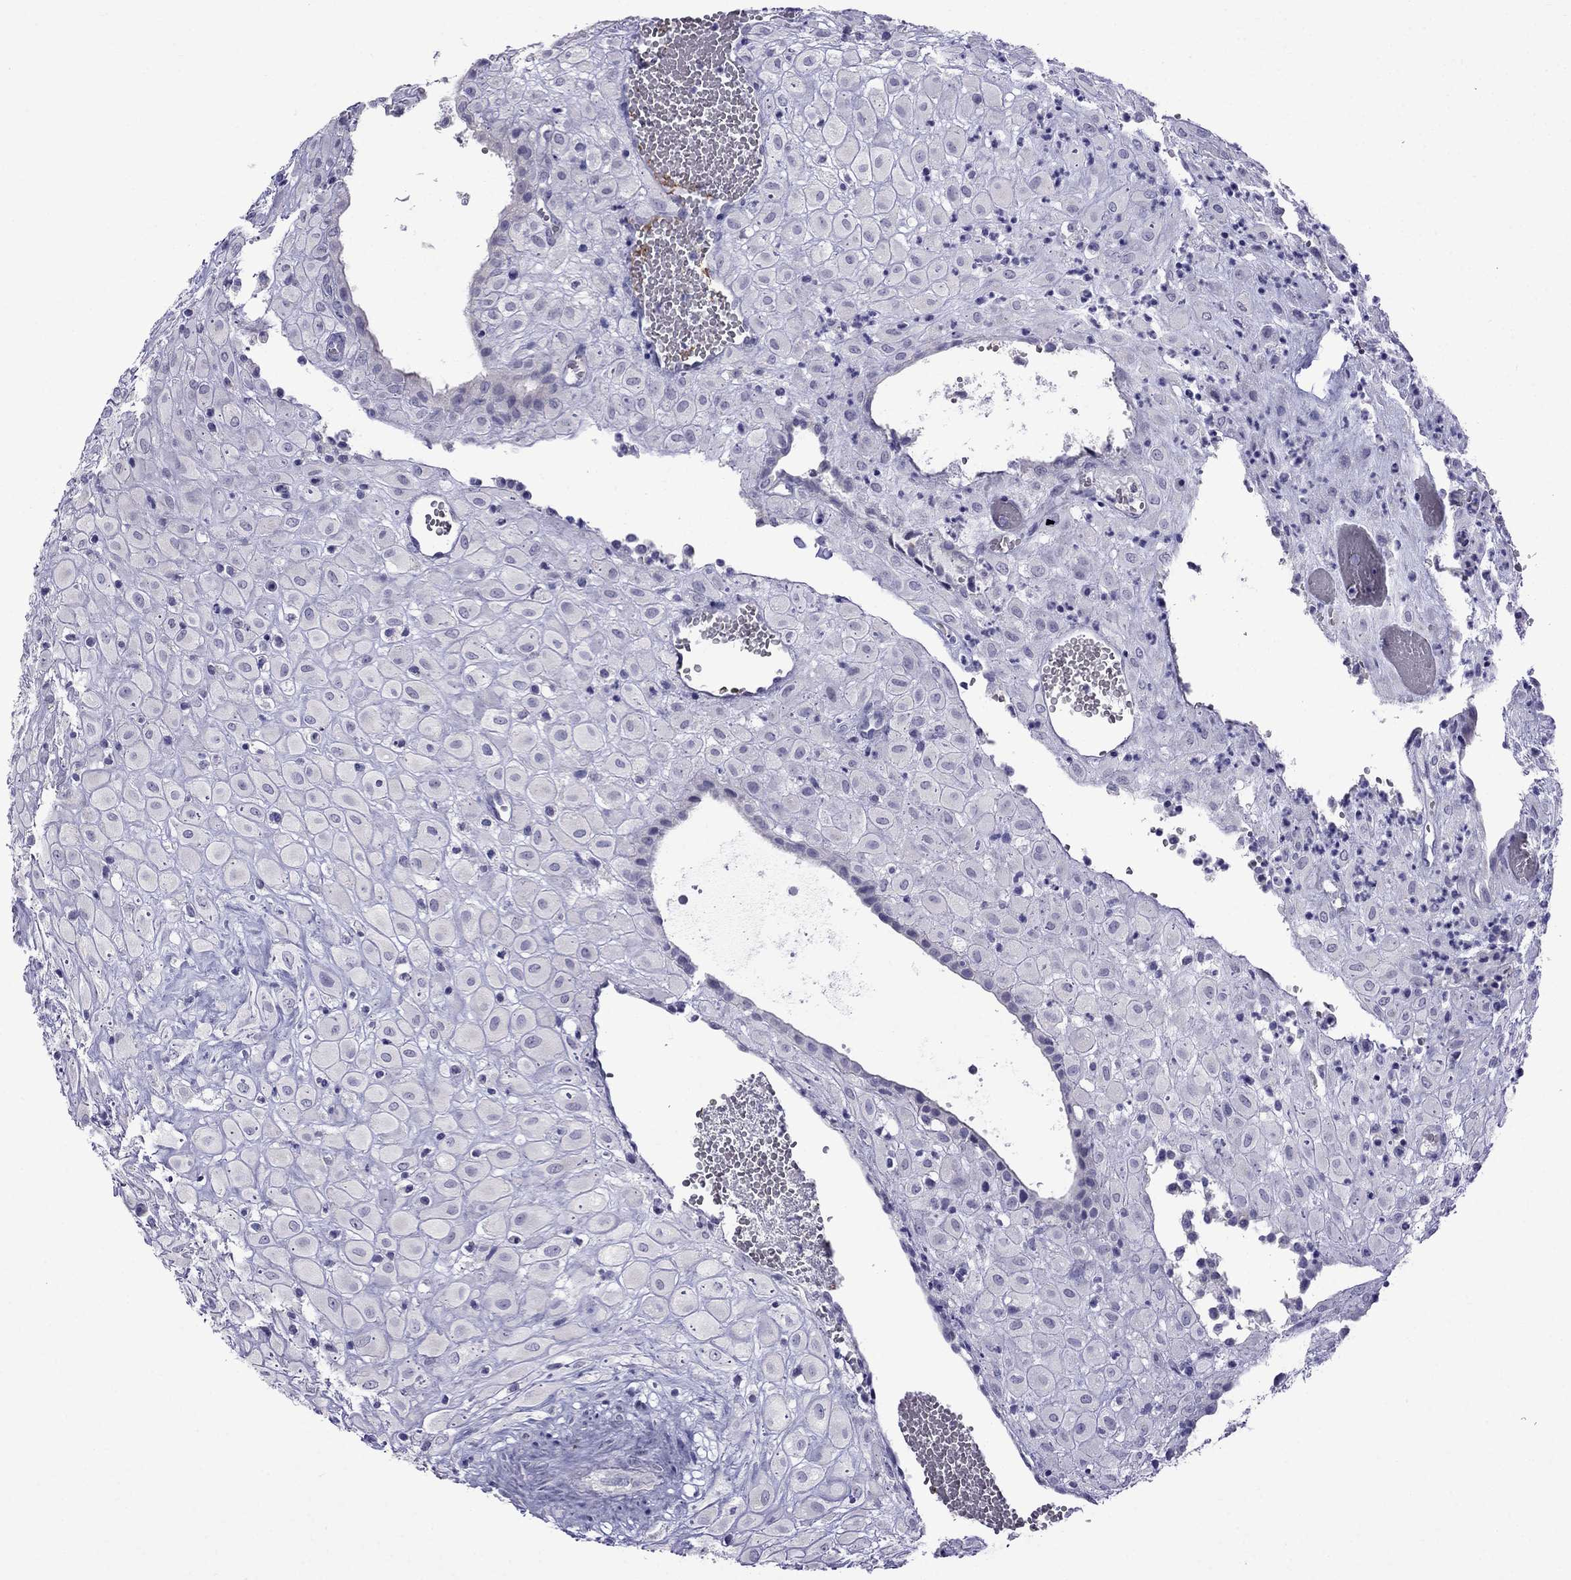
{"staining": {"intensity": "negative", "quantity": "none", "location": "none"}, "tissue": "placenta", "cell_type": "Decidual cells", "image_type": "normal", "snomed": [{"axis": "morphology", "description": "Normal tissue, NOS"}, {"axis": "topography", "description": "Placenta"}], "caption": "High magnification brightfield microscopy of benign placenta stained with DAB (3,3'-diaminobenzidine) (brown) and counterstained with hematoxylin (blue): decidual cells show no significant expression.", "gene": "MGP", "patient": {"sex": "female", "age": 24}}